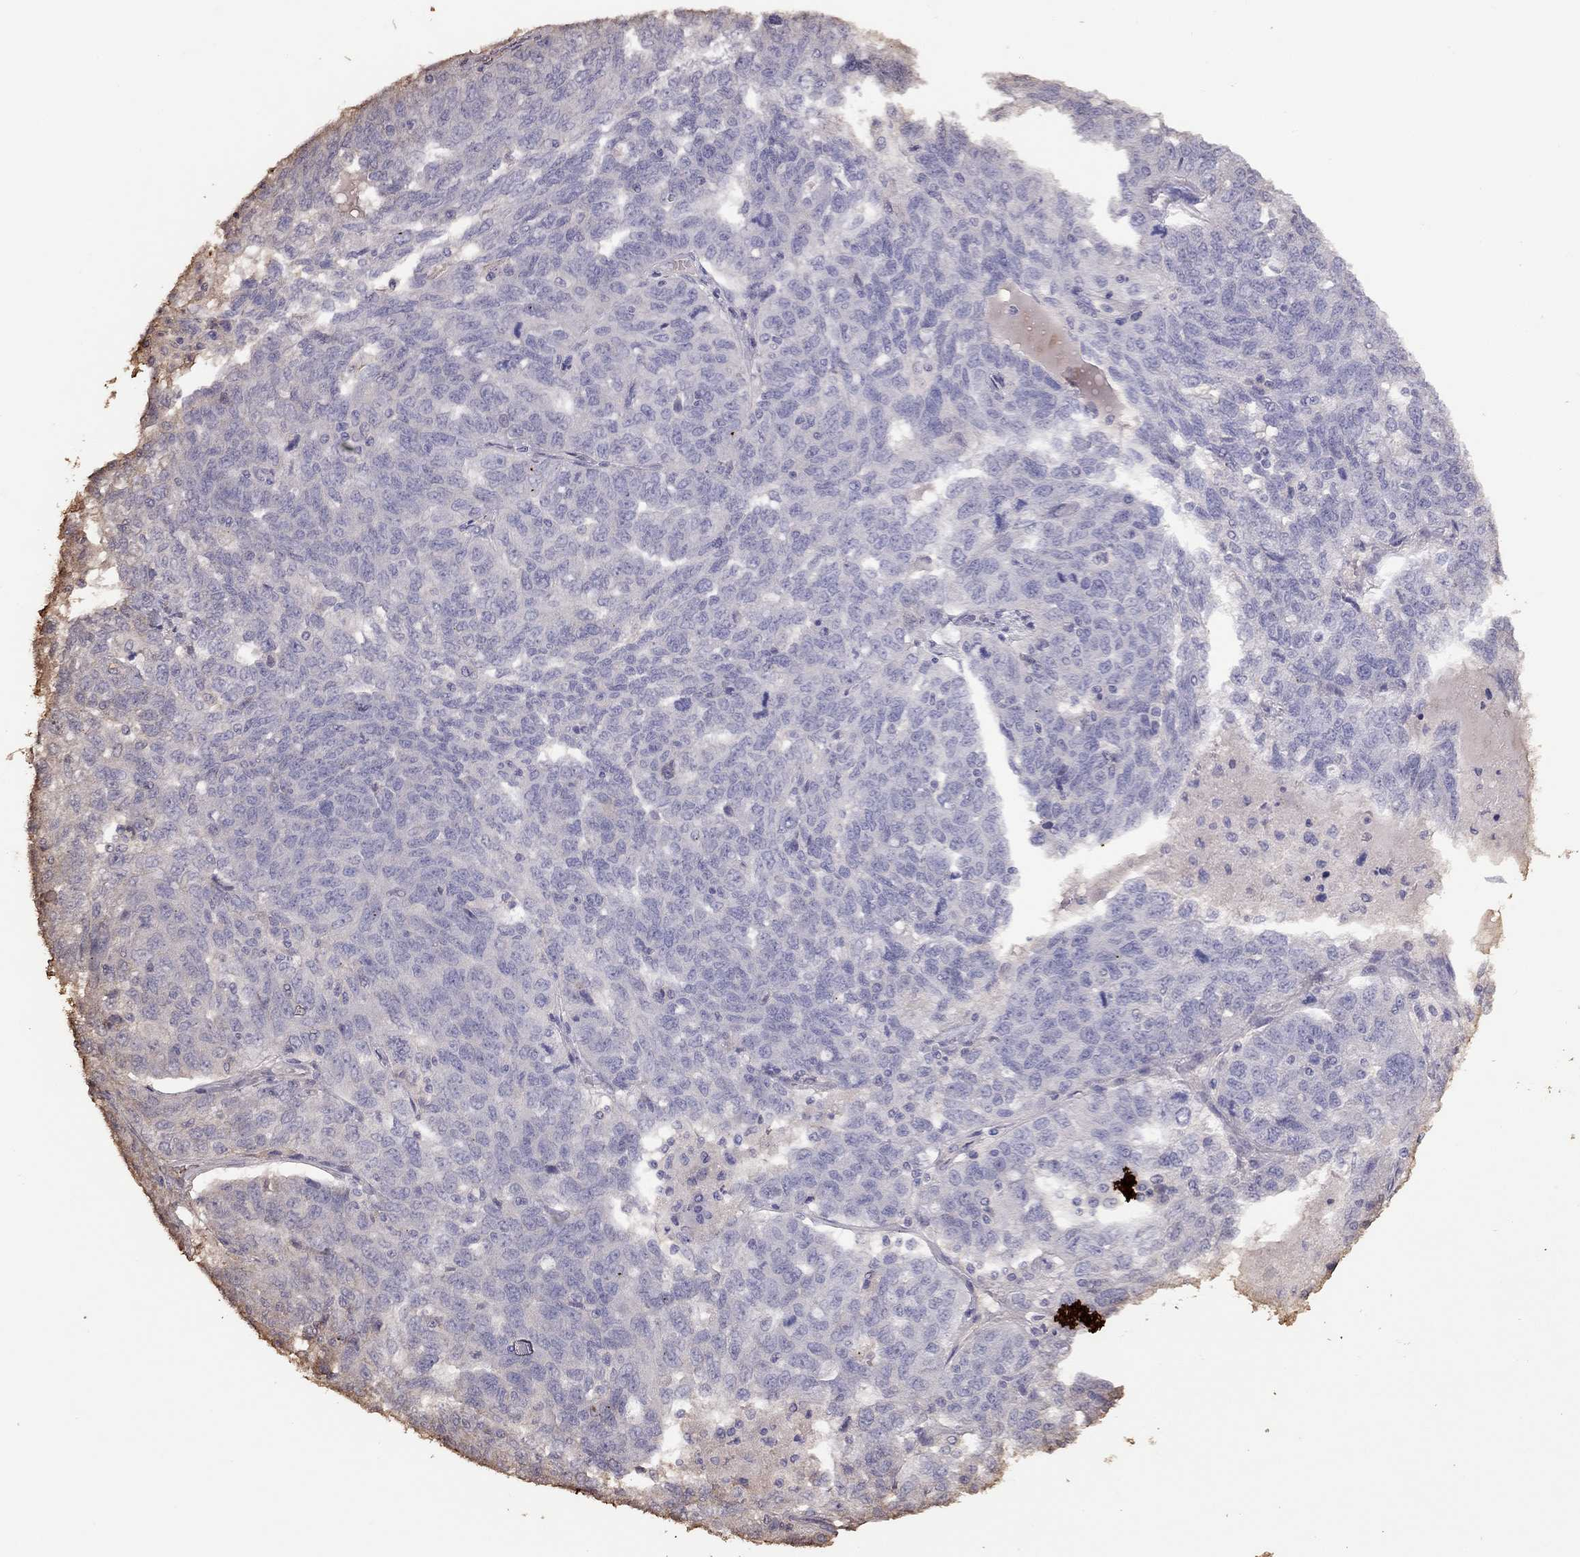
{"staining": {"intensity": "negative", "quantity": "none", "location": "none"}, "tissue": "ovarian cancer", "cell_type": "Tumor cells", "image_type": "cancer", "snomed": [{"axis": "morphology", "description": "Cystadenocarcinoma, serous, NOS"}, {"axis": "topography", "description": "Ovary"}], "caption": "Ovarian cancer was stained to show a protein in brown. There is no significant staining in tumor cells.", "gene": "SUN3", "patient": {"sex": "female", "age": 71}}